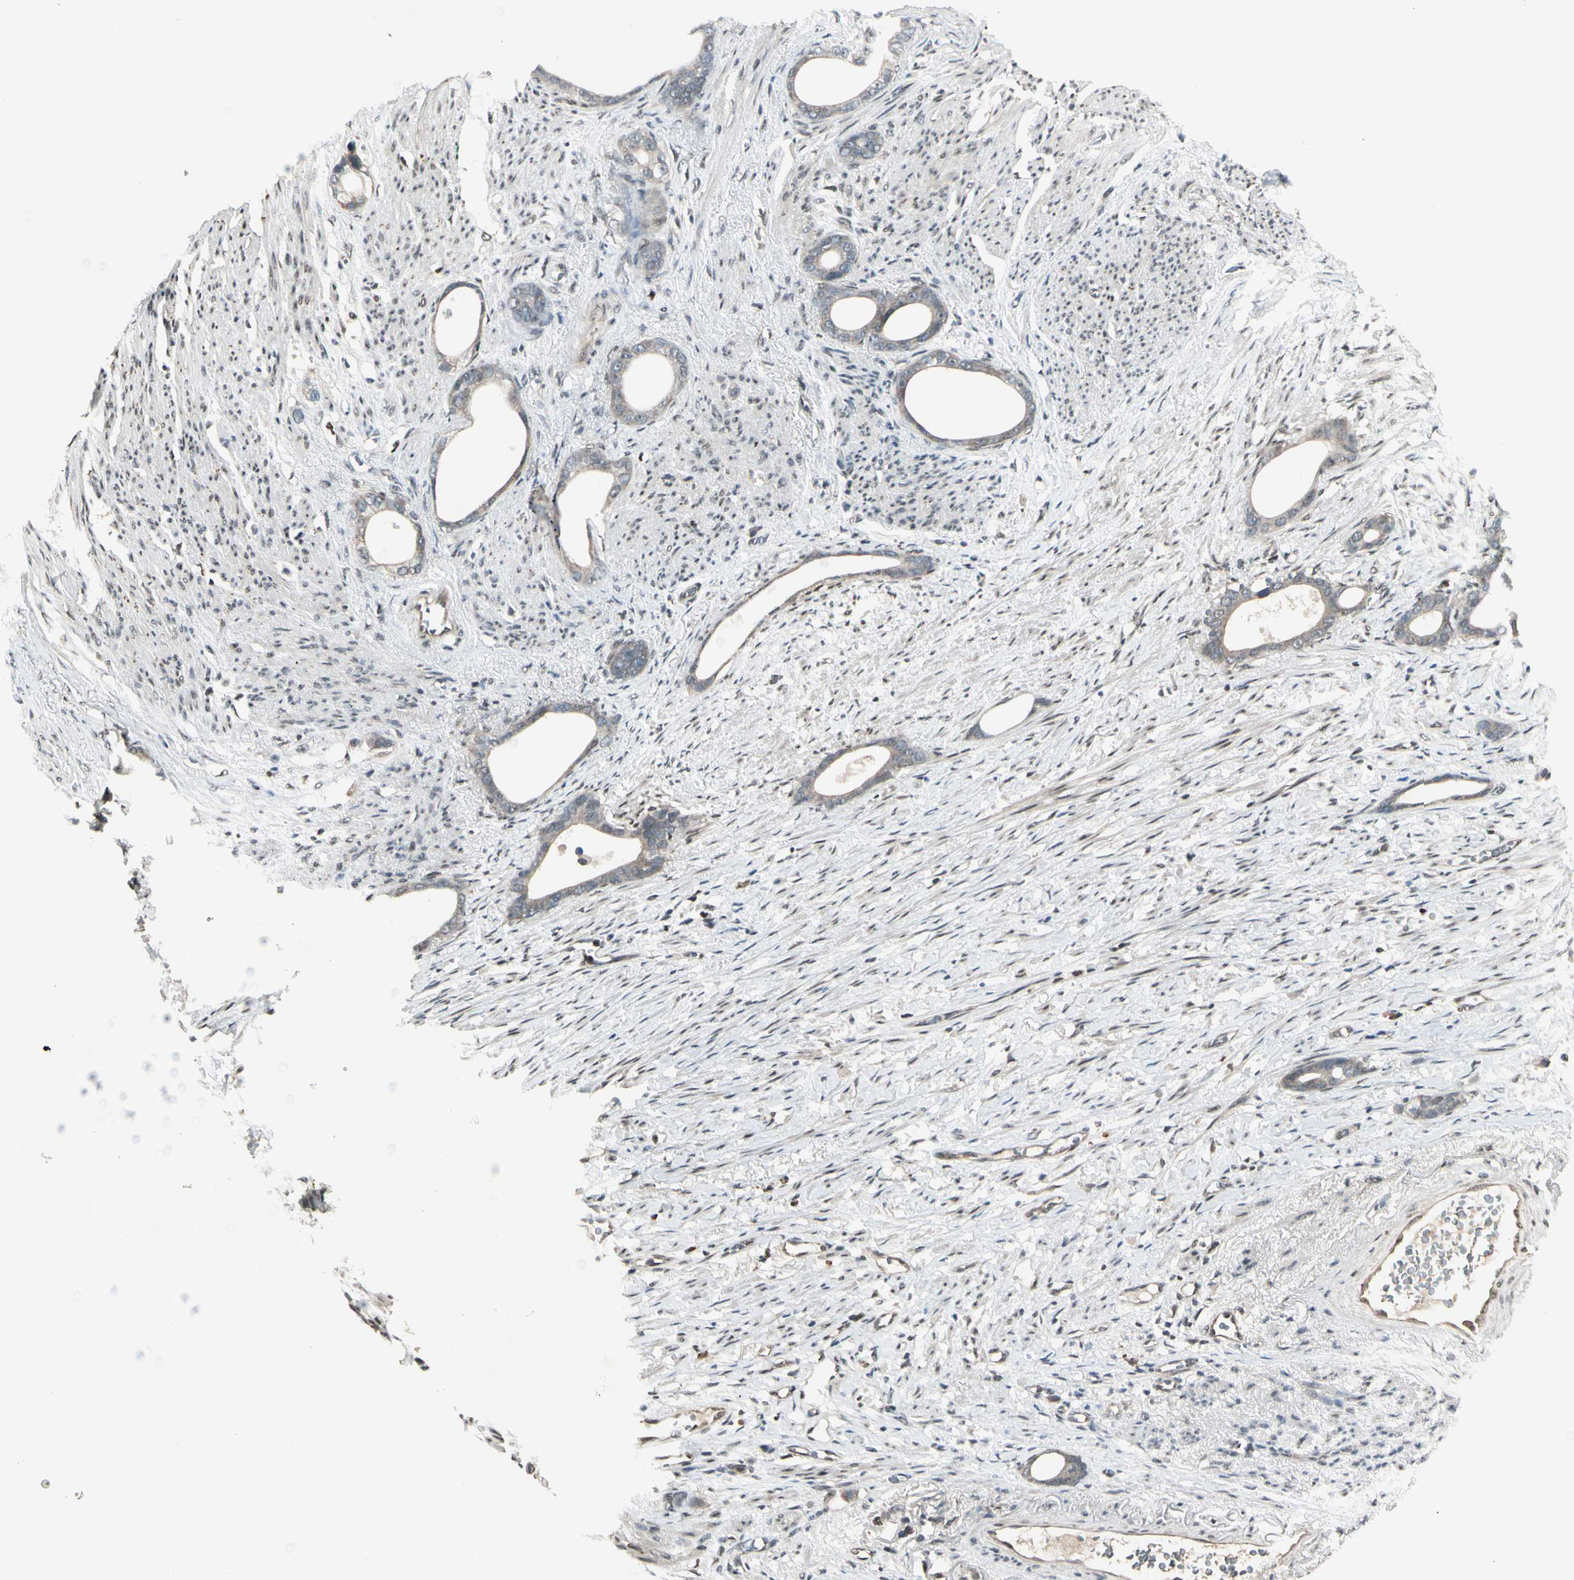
{"staining": {"intensity": "weak", "quantity": "25%-75%", "location": "cytoplasmic/membranous"}, "tissue": "stomach cancer", "cell_type": "Tumor cells", "image_type": "cancer", "snomed": [{"axis": "morphology", "description": "Adenocarcinoma, NOS"}, {"axis": "topography", "description": "Stomach"}], "caption": "Stomach cancer (adenocarcinoma) stained for a protein displays weak cytoplasmic/membranous positivity in tumor cells.", "gene": "GTF3A", "patient": {"sex": "female", "age": 75}}